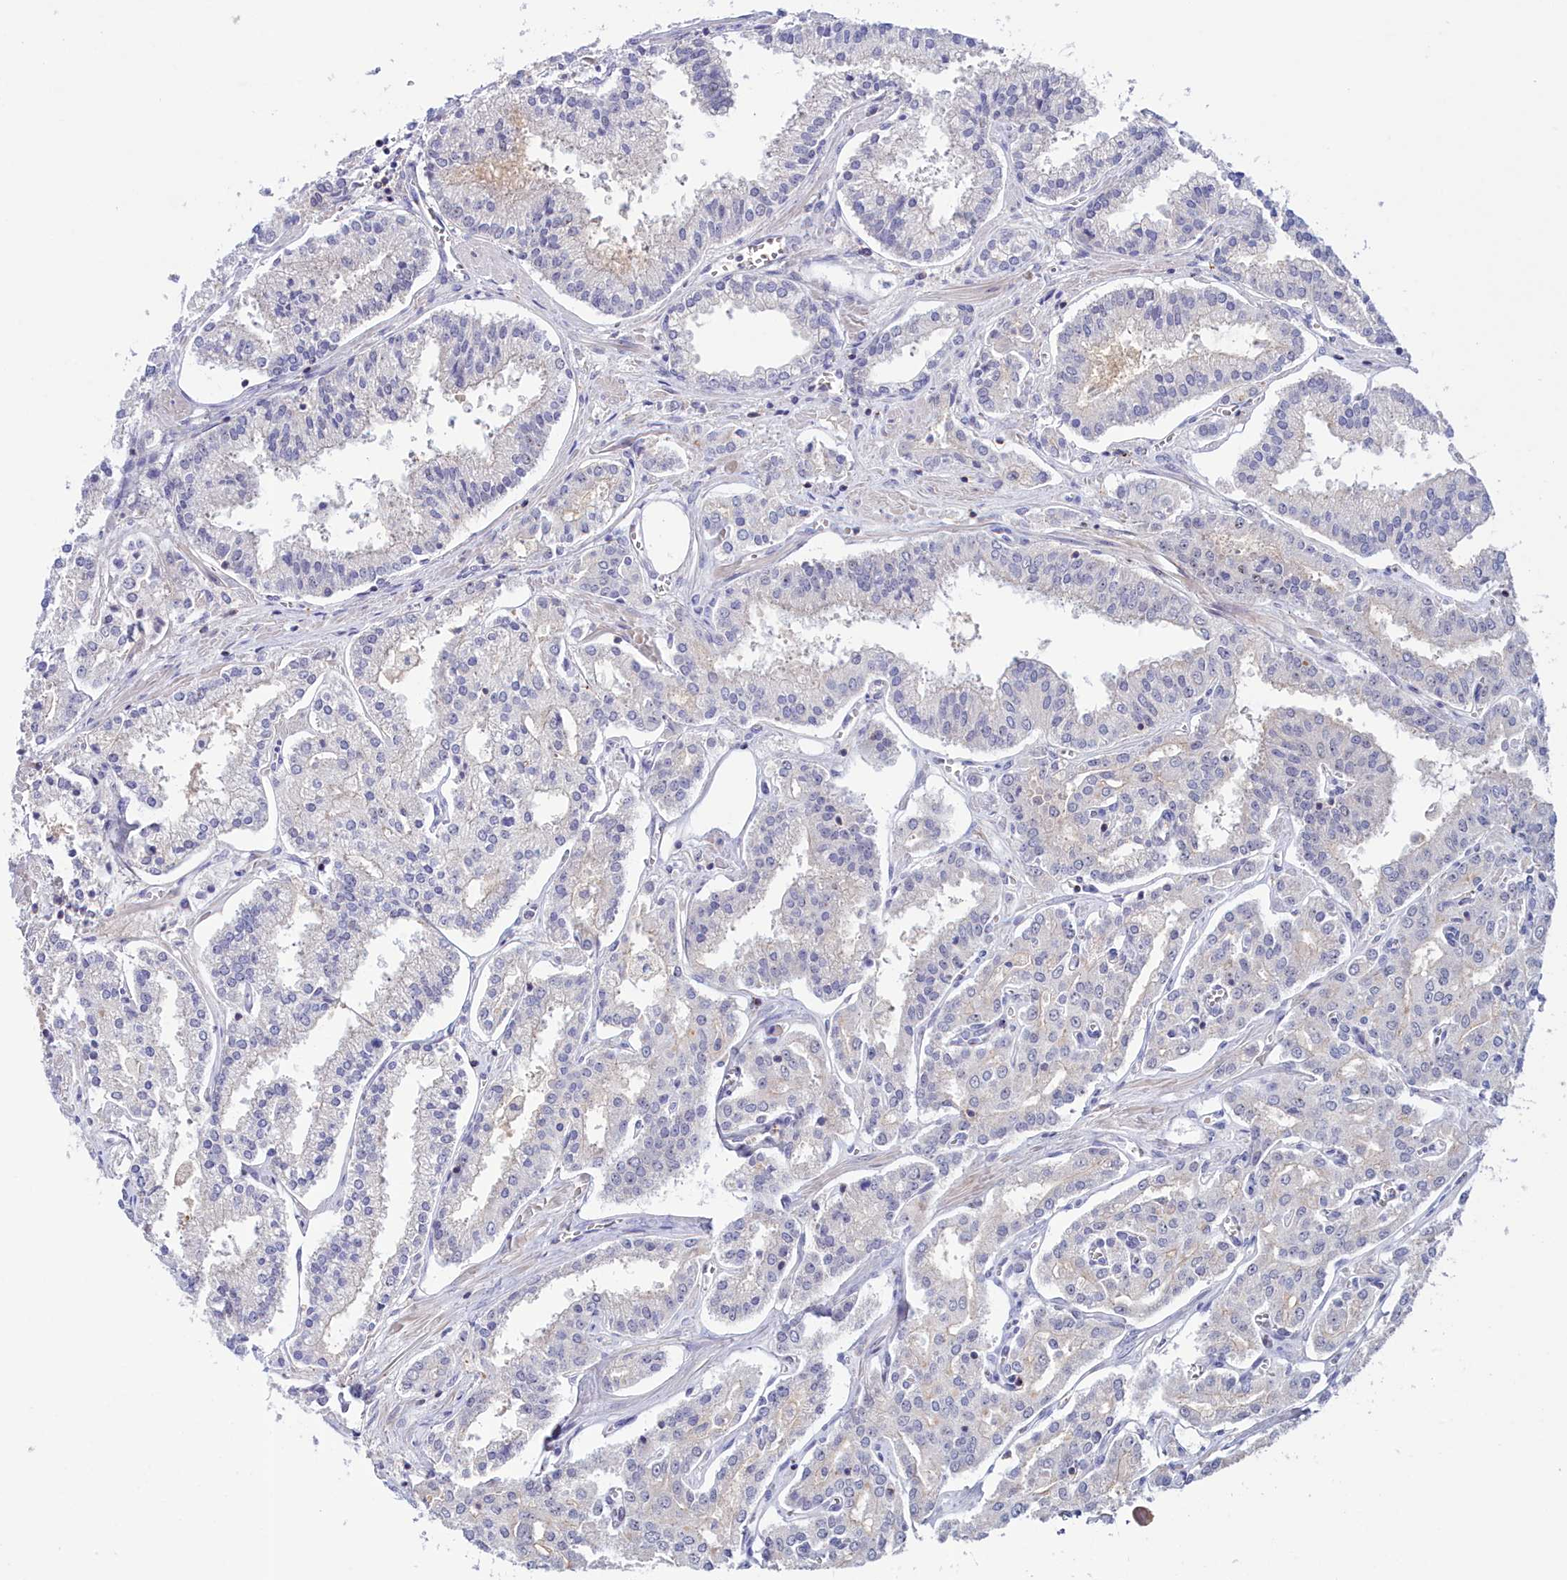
{"staining": {"intensity": "negative", "quantity": "none", "location": "none"}, "tissue": "prostate cancer", "cell_type": "Tumor cells", "image_type": "cancer", "snomed": [{"axis": "morphology", "description": "Adenocarcinoma, High grade"}, {"axis": "topography", "description": "Prostate"}], "caption": "IHC of human prostate adenocarcinoma (high-grade) exhibits no positivity in tumor cells. (DAB (3,3'-diaminobenzidine) IHC, high magnification).", "gene": "NEURL4", "patient": {"sex": "male", "age": 71}}